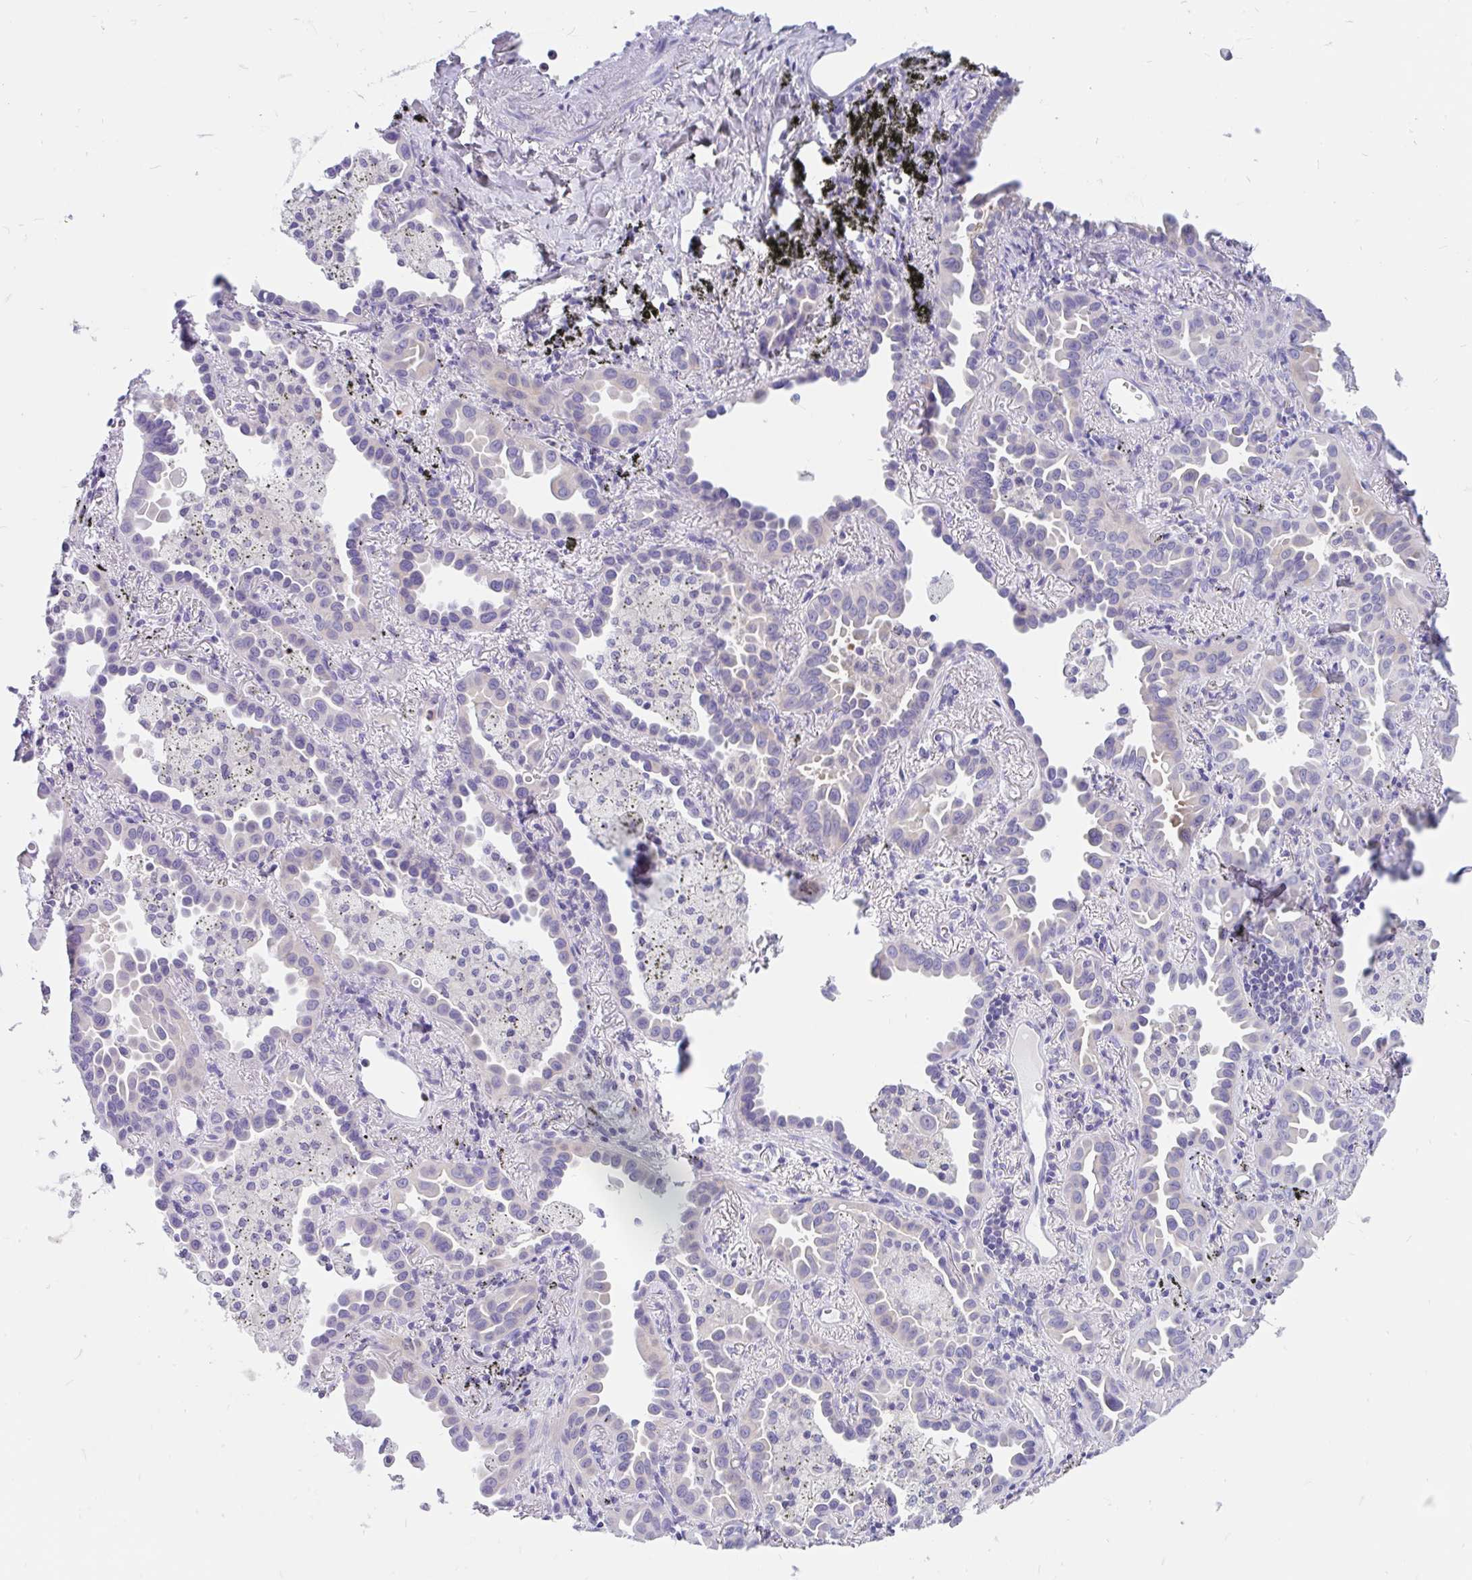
{"staining": {"intensity": "negative", "quantity": "none", "location": "none"}, "tissue": "lung cancer", "cell_type": "Tumor cells", "image_type": "cancer", "snomed": [{"axis": "morphology", "description": "Adenocarcinoma, NOS"}, {"axis": "topography", "description": "Lung"}], "caption": "IHC micrograph of neoplastic tissue: human lung cancer stained with DAB (3,3'-diaminobenzidine) shows no significant protein expression in tumor cells.", "gene": "KIAA2013", "patient": {"sex": "male", "age": 68}}